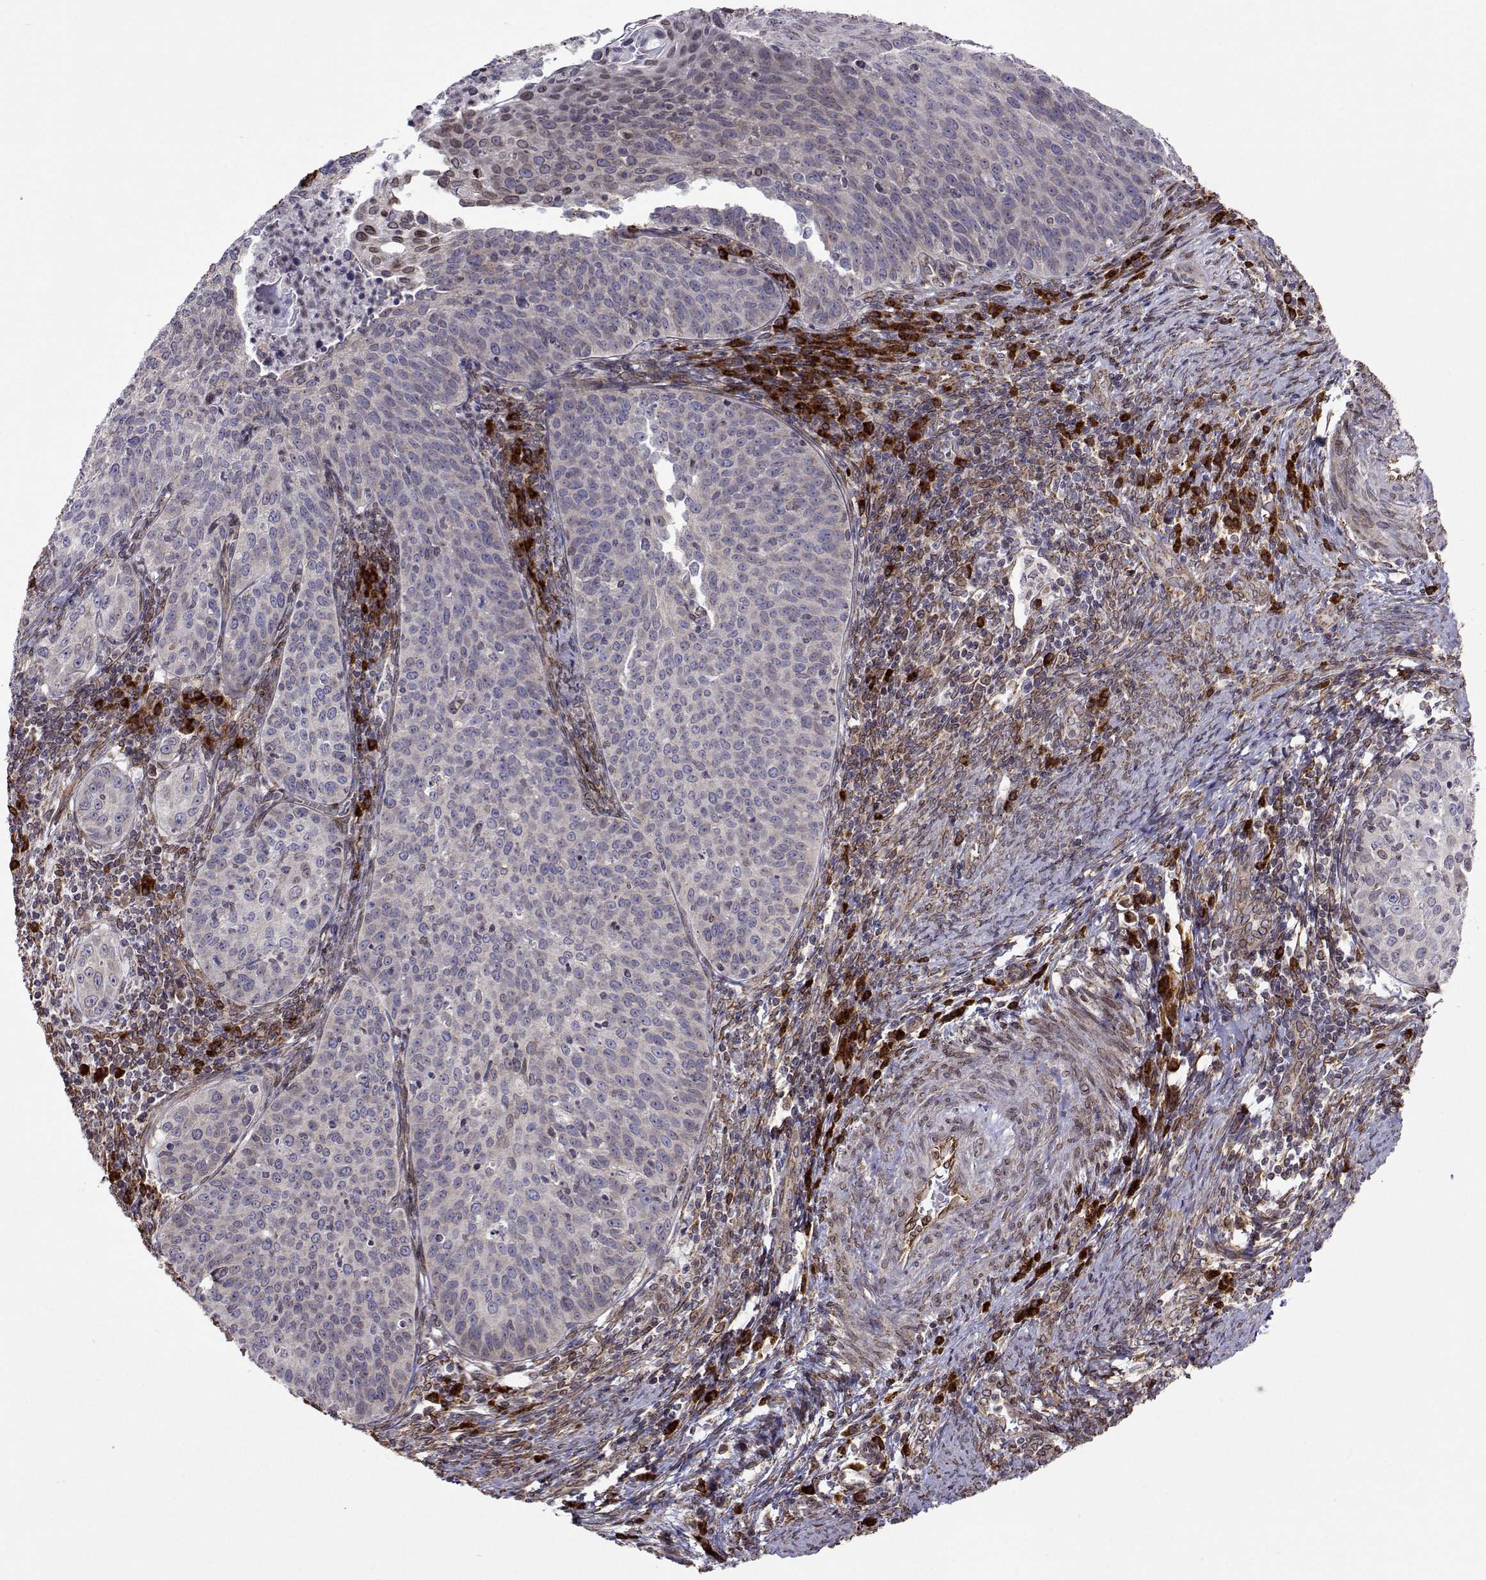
{"staining": {"intensity": "negative", "quantity": "none", "location": "none"}, "tissue": "cervical cancer", "cell_type": "Tumor cells", "image_type": "cancer", "snomed": [{"axis": "morphology", "description": "Squamous cell carcinoma, NOS"}, {"axis": "topography", "description": "Cervix"}], "caption": "DAB (3,3'-diaminobenzidine) immunohistochemical staining of cervical cancer (squamous cell carcinoma) displays no significant staining in tumor cells. Brightfield microscopy of IHC stained with DAB (brown) and hematoxylin (blue), captured at high magnification.", "gene": "PGRMC2", "patient": {"sex": "female", "age": 30}}